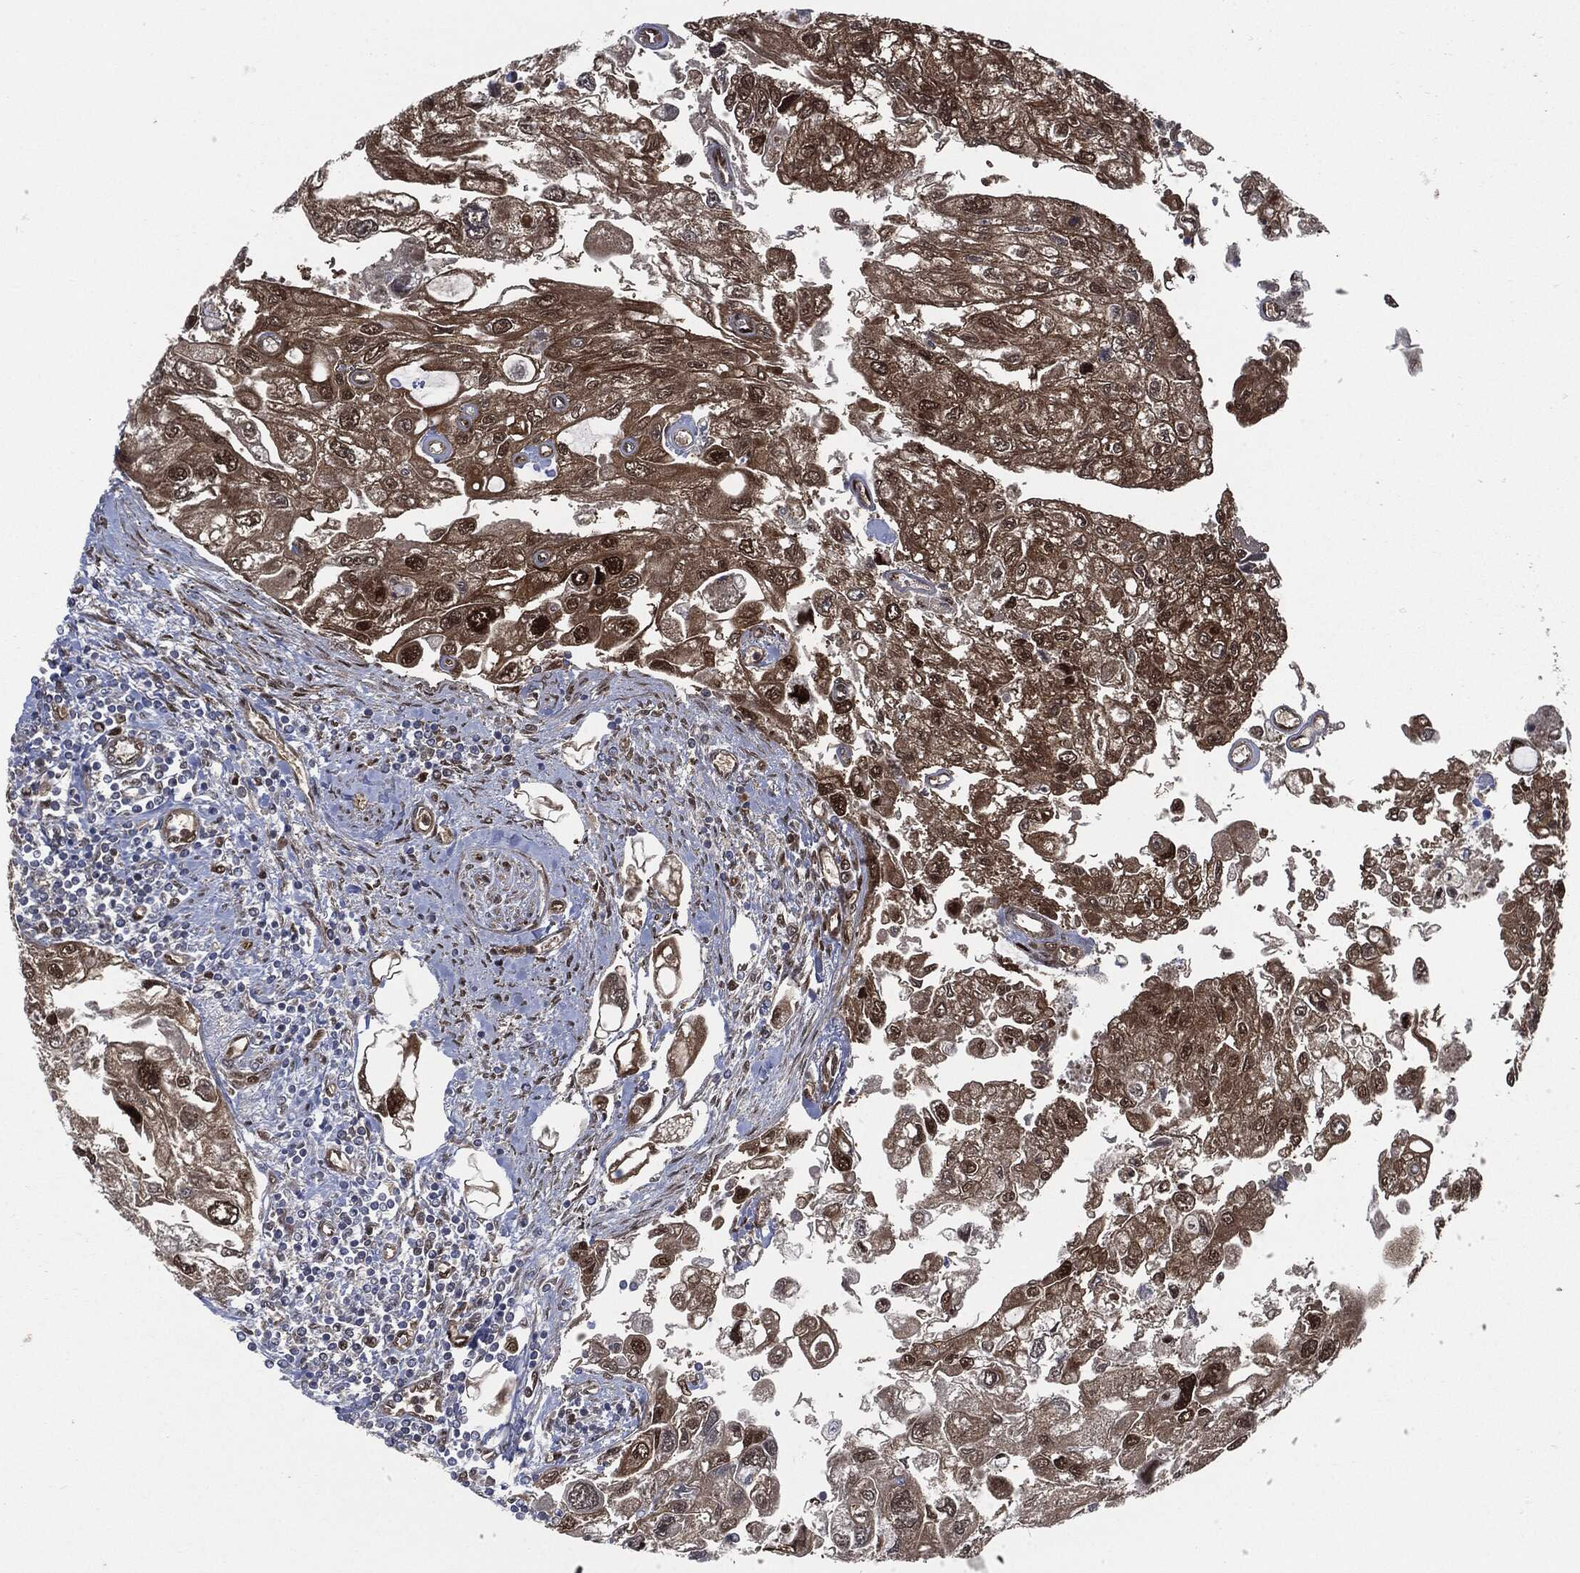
{"staining": {"intensity": "strong", "quantity": "<25%", "location": "nuclear"}, "tissue": "urothelial cancer", "cell_type": "Tumor cells", "image_type": "cancer", "snomed": [{"axis": "morphology", "description": "Urothelial carcinoma, High grade"}, {"axis": "topography", "description": "Urinary bladder"}], "caption": "Tumor cells show medium levels of strong nuclear positivity in about <25% of cells in human high-grade urothelial carcinoma.", "gene": "DCTN1", "patient": {"sex": "male", "age": 59}}